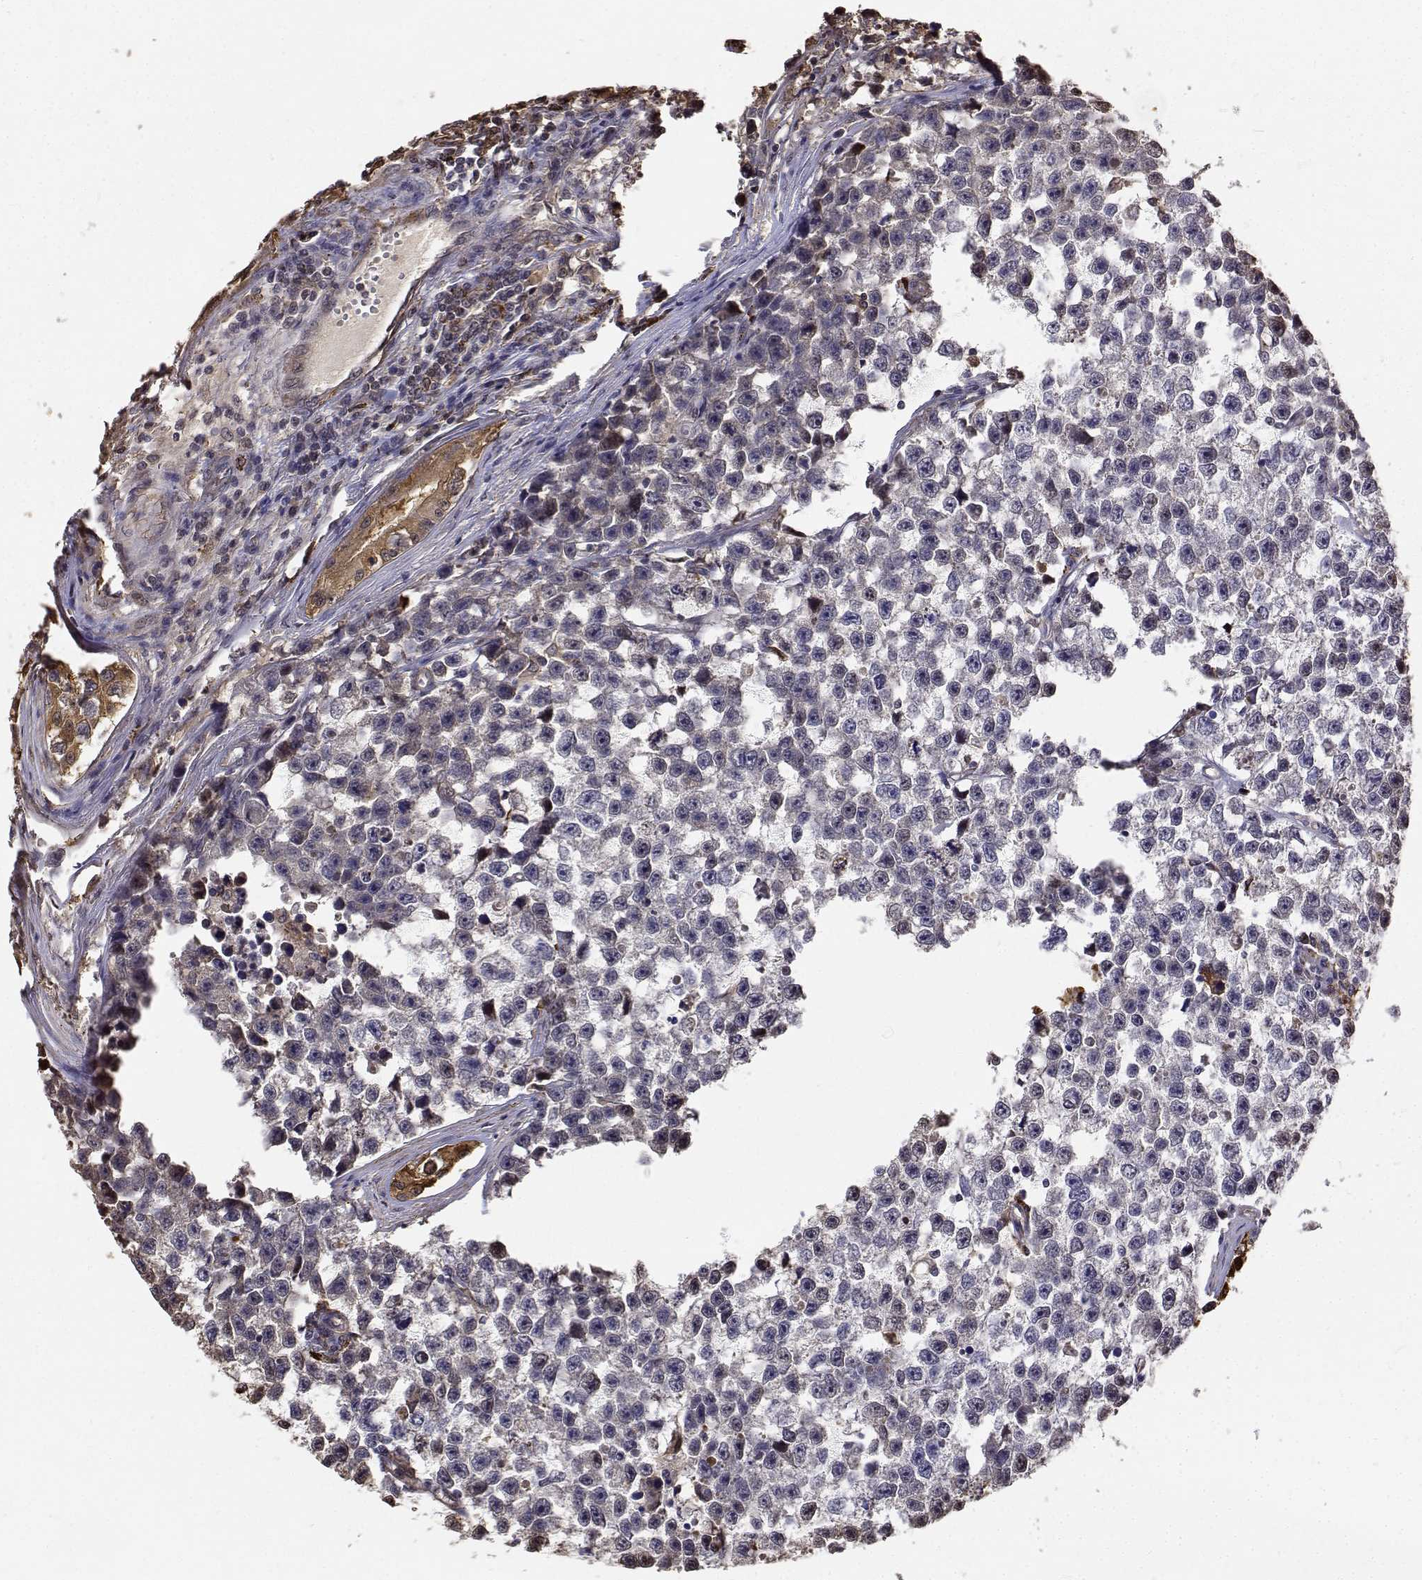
{"staining": {"intensity": "negative", "quantity": "none", "location": "none"}, "tissue": "testis cancer", "cell_type": "Tumor cells", "image_type": "cancer", "snomed": [{"axis": "morphology", "description": "Seminoma, NOS"}, {"axis": "topography", "description": "Testis"}], "caption": "Tumor cells show no significant protein expression in seminoma (testis).", "gene": "PCID2", "patient": {"sex": "male", "age": 26}}